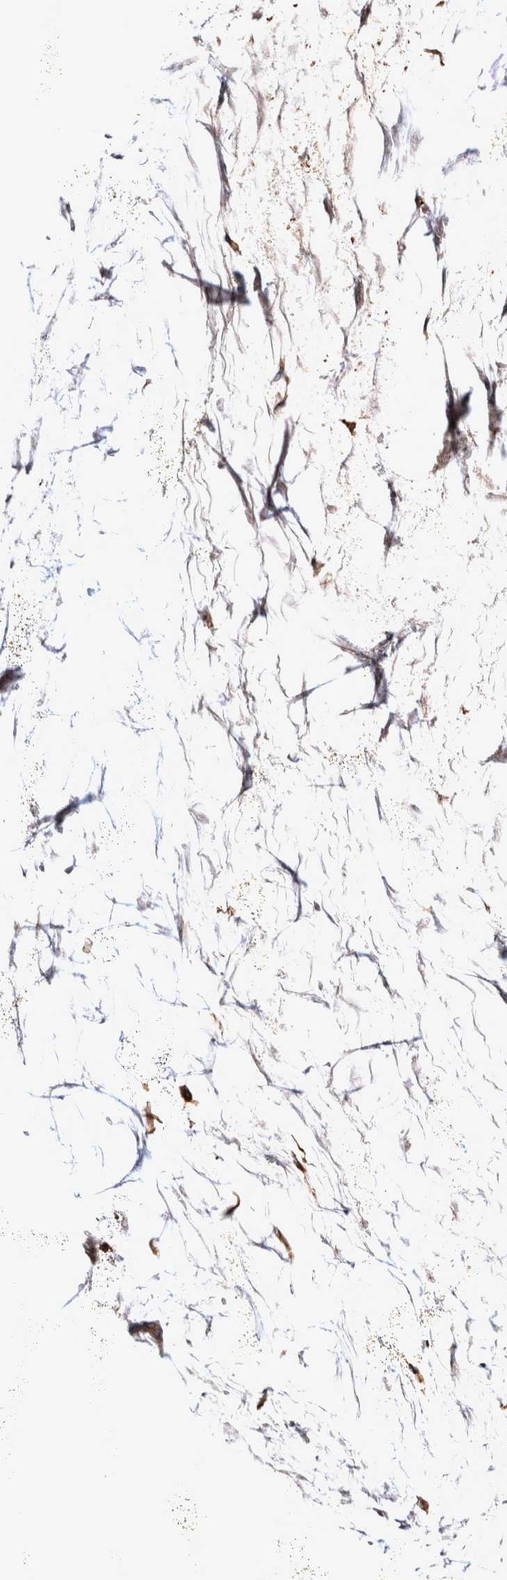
{"staining": {"intensity": "weak", "quantity": ">75%", "location": "cytoplasmic/membranous"}, "tissue": "pancreatic cancer", "cell_type": "Tumor cells", "image_type": "cancer", "snomed": [{"axis": "morphology", "description": "Adenocarcinoma, NOS"}, {"axis": "topography", "description": "Pancreas"}], "caption": "Pancreatic cancer (adenocarcinoma) tissue demonstrates weak cytoplasmic/membranous expression in about >75% of tumor cells, visualized by immunohistochemistry.", "gene": "ATXN2", "patient": {"sex": "male", "age": 41}}